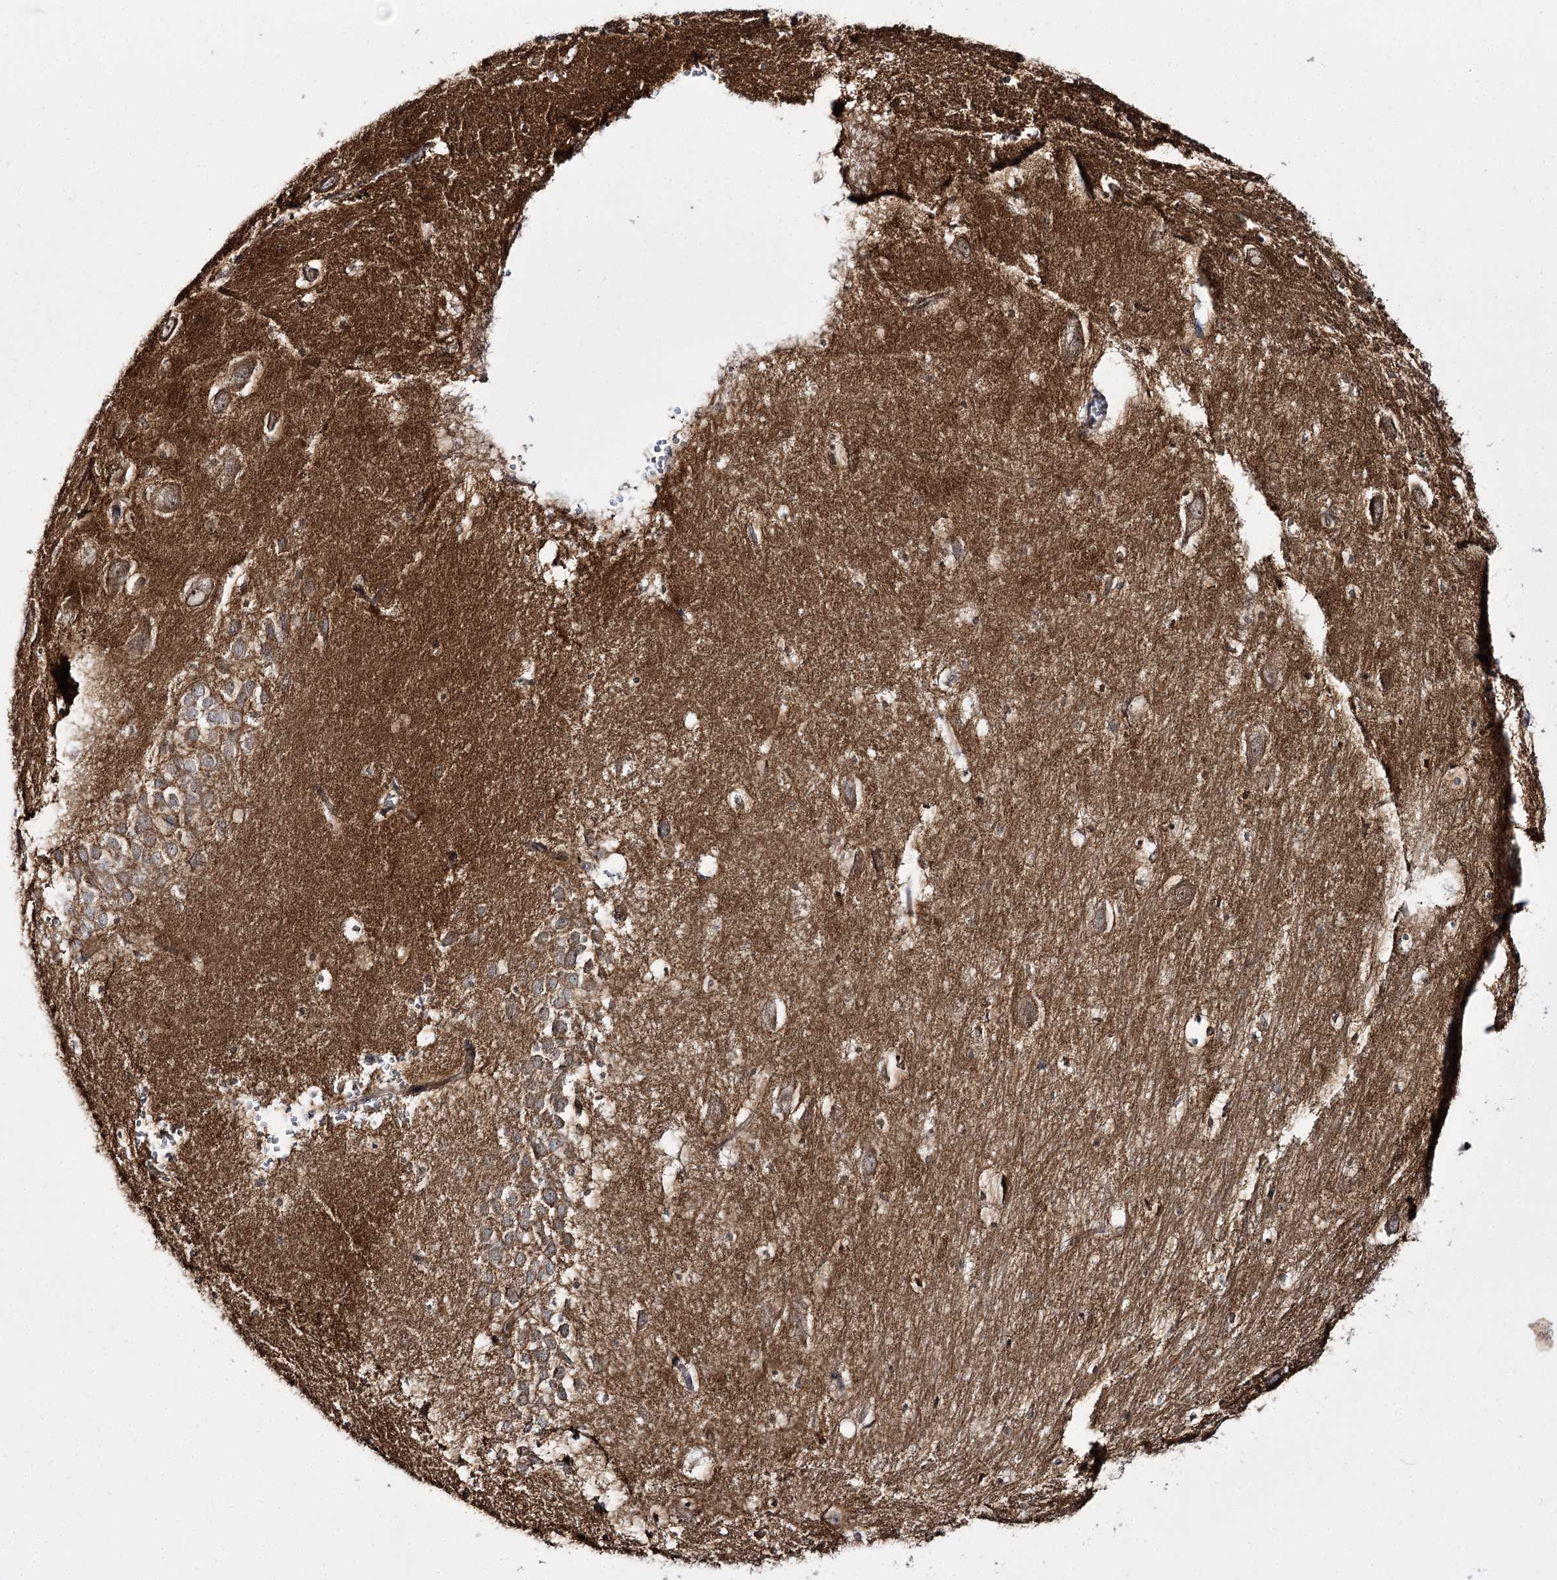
{"staining": {"intensity": "moderate", "quantity": ">75%", "location": "cytoplasmic/membranous"}, "tissue": "hippocampus", "cell_type": "Glial cells", "image_type": "normal", "snomed": [{"axis": "morphology", "description": "Normal tissue, NOS"}, {"axis": "topography", "description": "Hippocampus"}], "caption": "High-magnification brightfield microscopy of benign hippocampus stained with DAB (brown) and counterstained with hematoxylin (blue). glial cells exhibit moderate cytoplasmic/membranous expression is appreciated in approximately>75% of cells.", "gene": "C11orf80", "patient": {"sex": "female", "age": 64}}